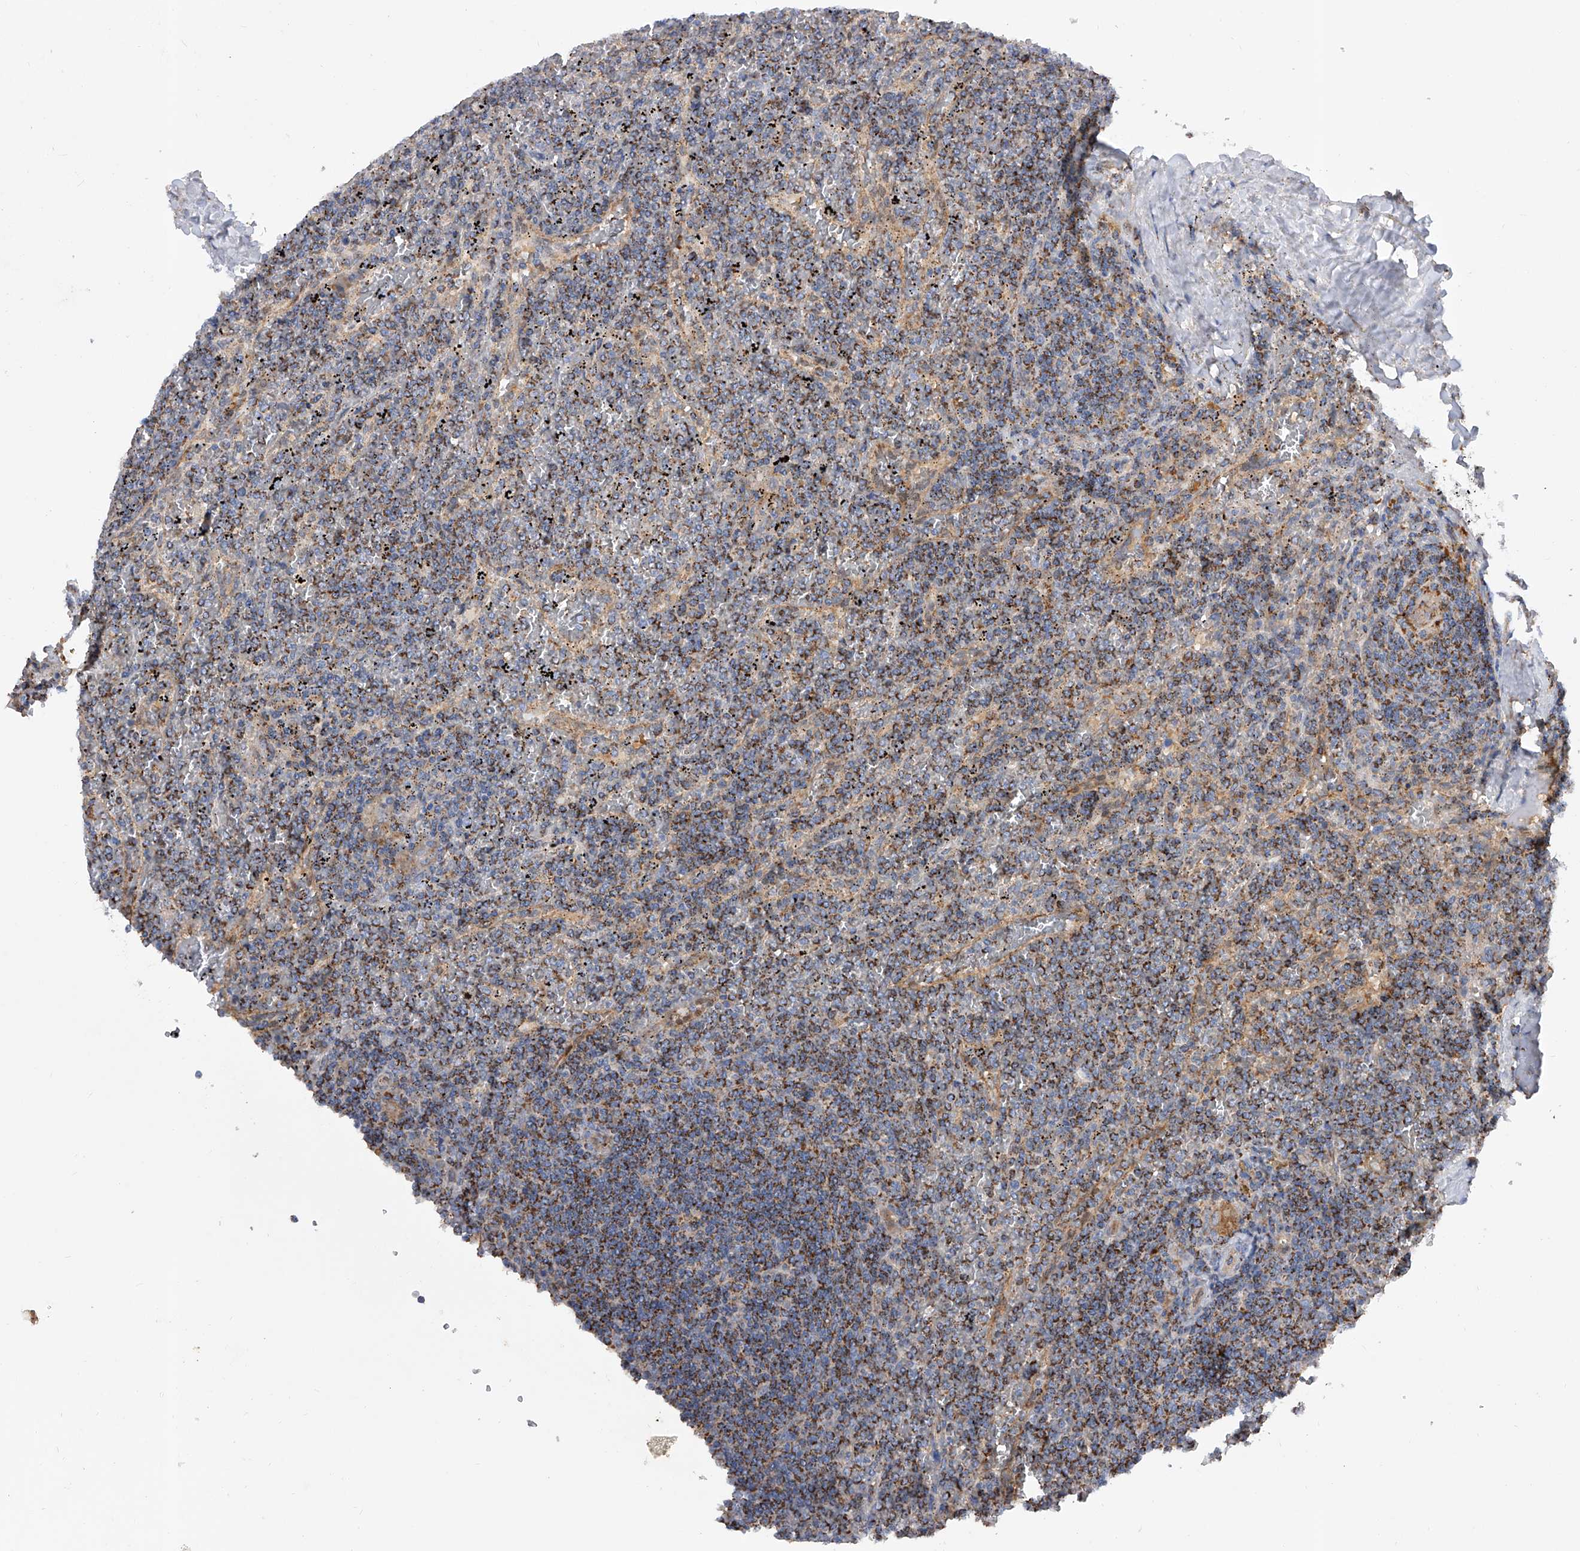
{"staining": {"intensity": "moderate", "quantity": ">75%", "location": "cytoplasmic/membranous"}, "tissue": "lymphoma", "cell_type": "Tumor cells", "image_type": "cancer", "snomed": [{"axis": "morphology", "description": "Malignant lymphoma, non-Hodgkin's type, Low grade"}, {"axis": "topography", "description": "Spleen"}], "caption": "IHC staining of malignant lymphoma, non-Hodgkin's type (low-grade), which demonstrates medium levels of moderate cytoplasmic/membranous staining in approximately >75% of tumor cells indicating moderate cytoplasmic/membranous protein staining. The staining was performed using DAB (brown) for protein detection and nuclei were counterstained in hematoxylin (blue).", "gene": "PDSS2", "patient": {"sex": "female", "age": 19}}